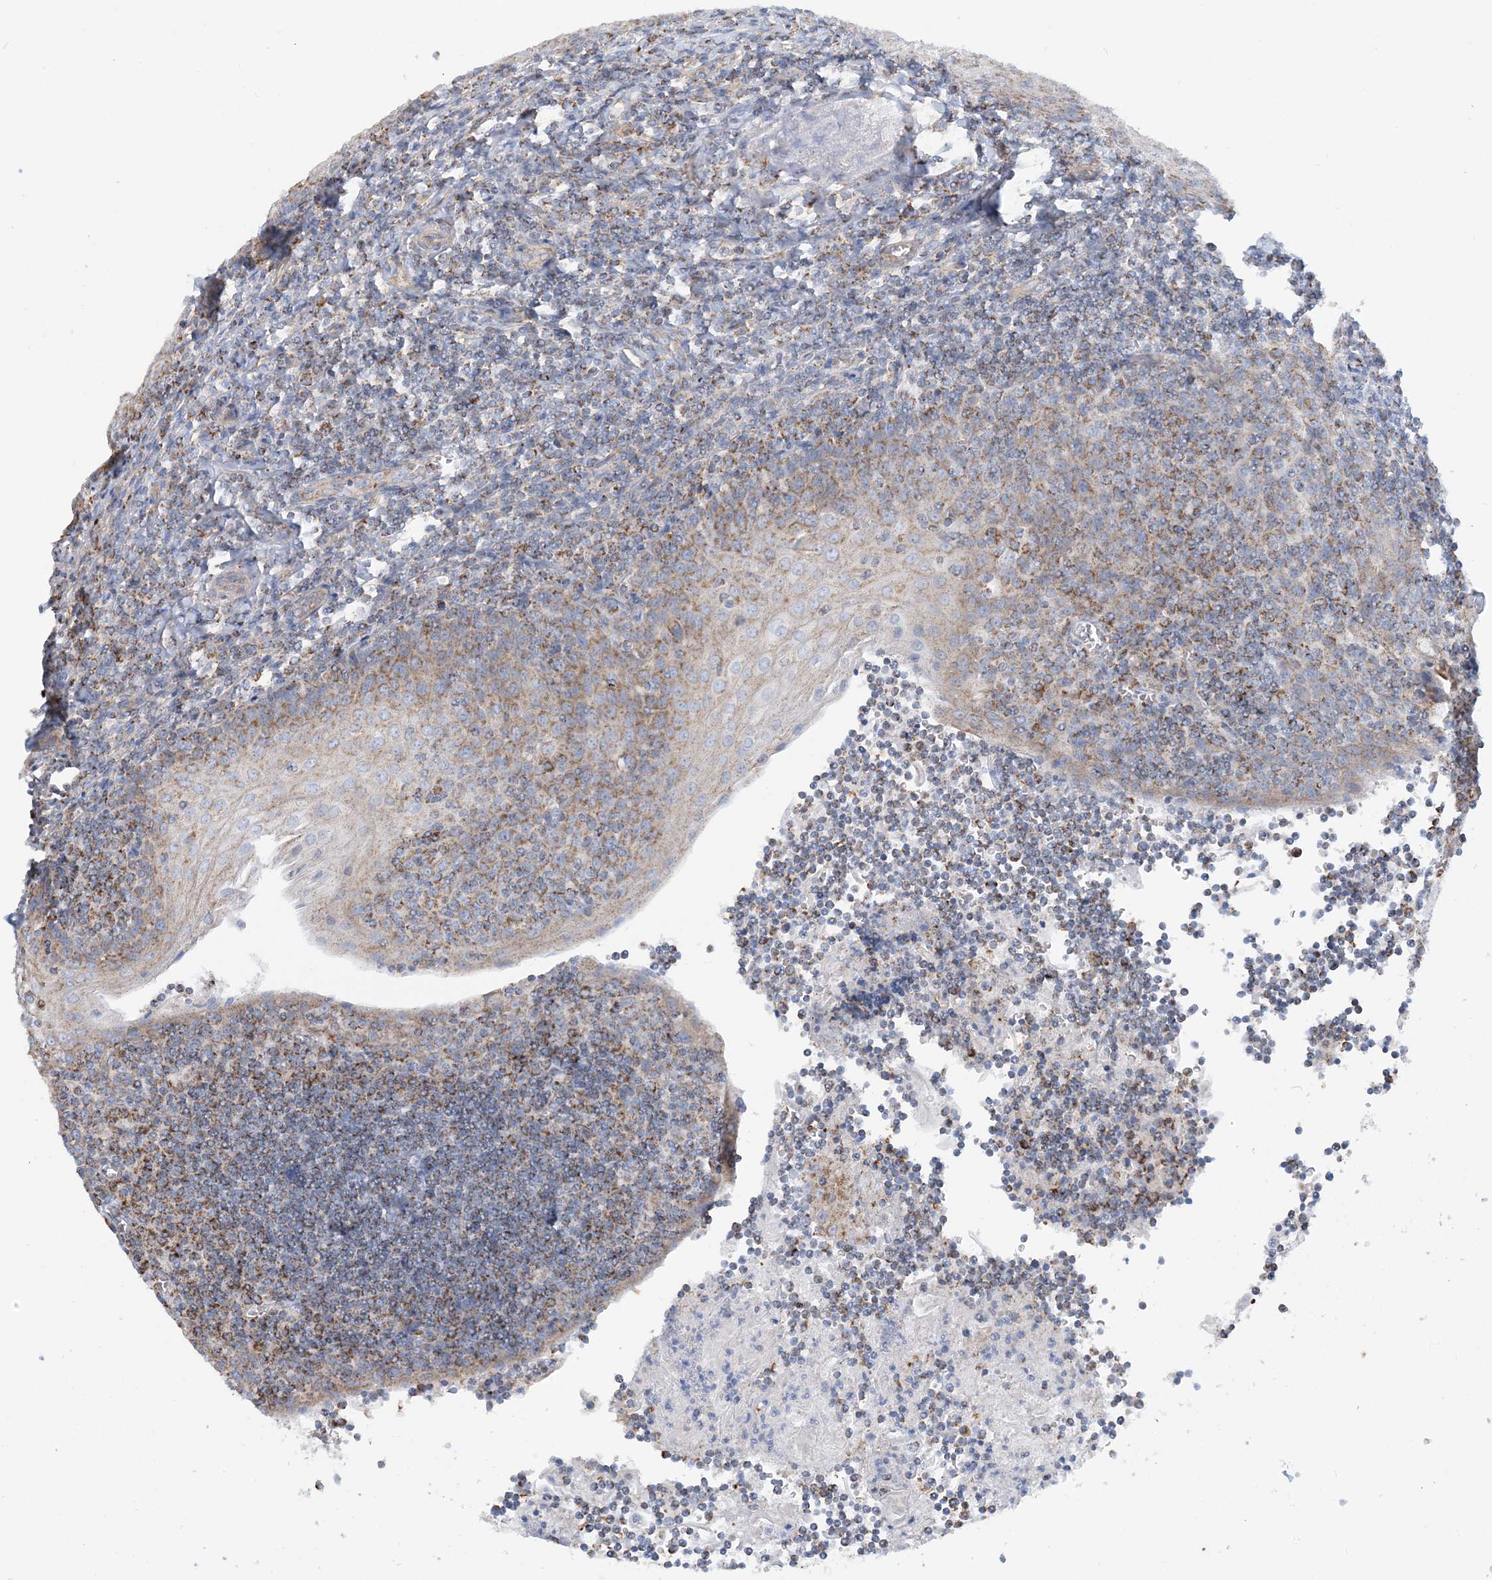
{"staining": {"intensity": "moderate", "quantity": ">75%", "location": "cytoplasmic/membranous"}, "tissue": "tonsil", "cell_type": "Germinal center cells", "image_type": "normal", "snomed": [{"axis": "morphology", "description": "Normal tissue, NOS"}, {"axis": "topography", "description": "Tonsil"}], "caption": "Moderate cytoplasmic/membranous protein expression is seen in approximately >75% of germinal center cells in tonsil.", "gene": "PHOSPHO2", "patient": {"sex": "male", "age": 27}}